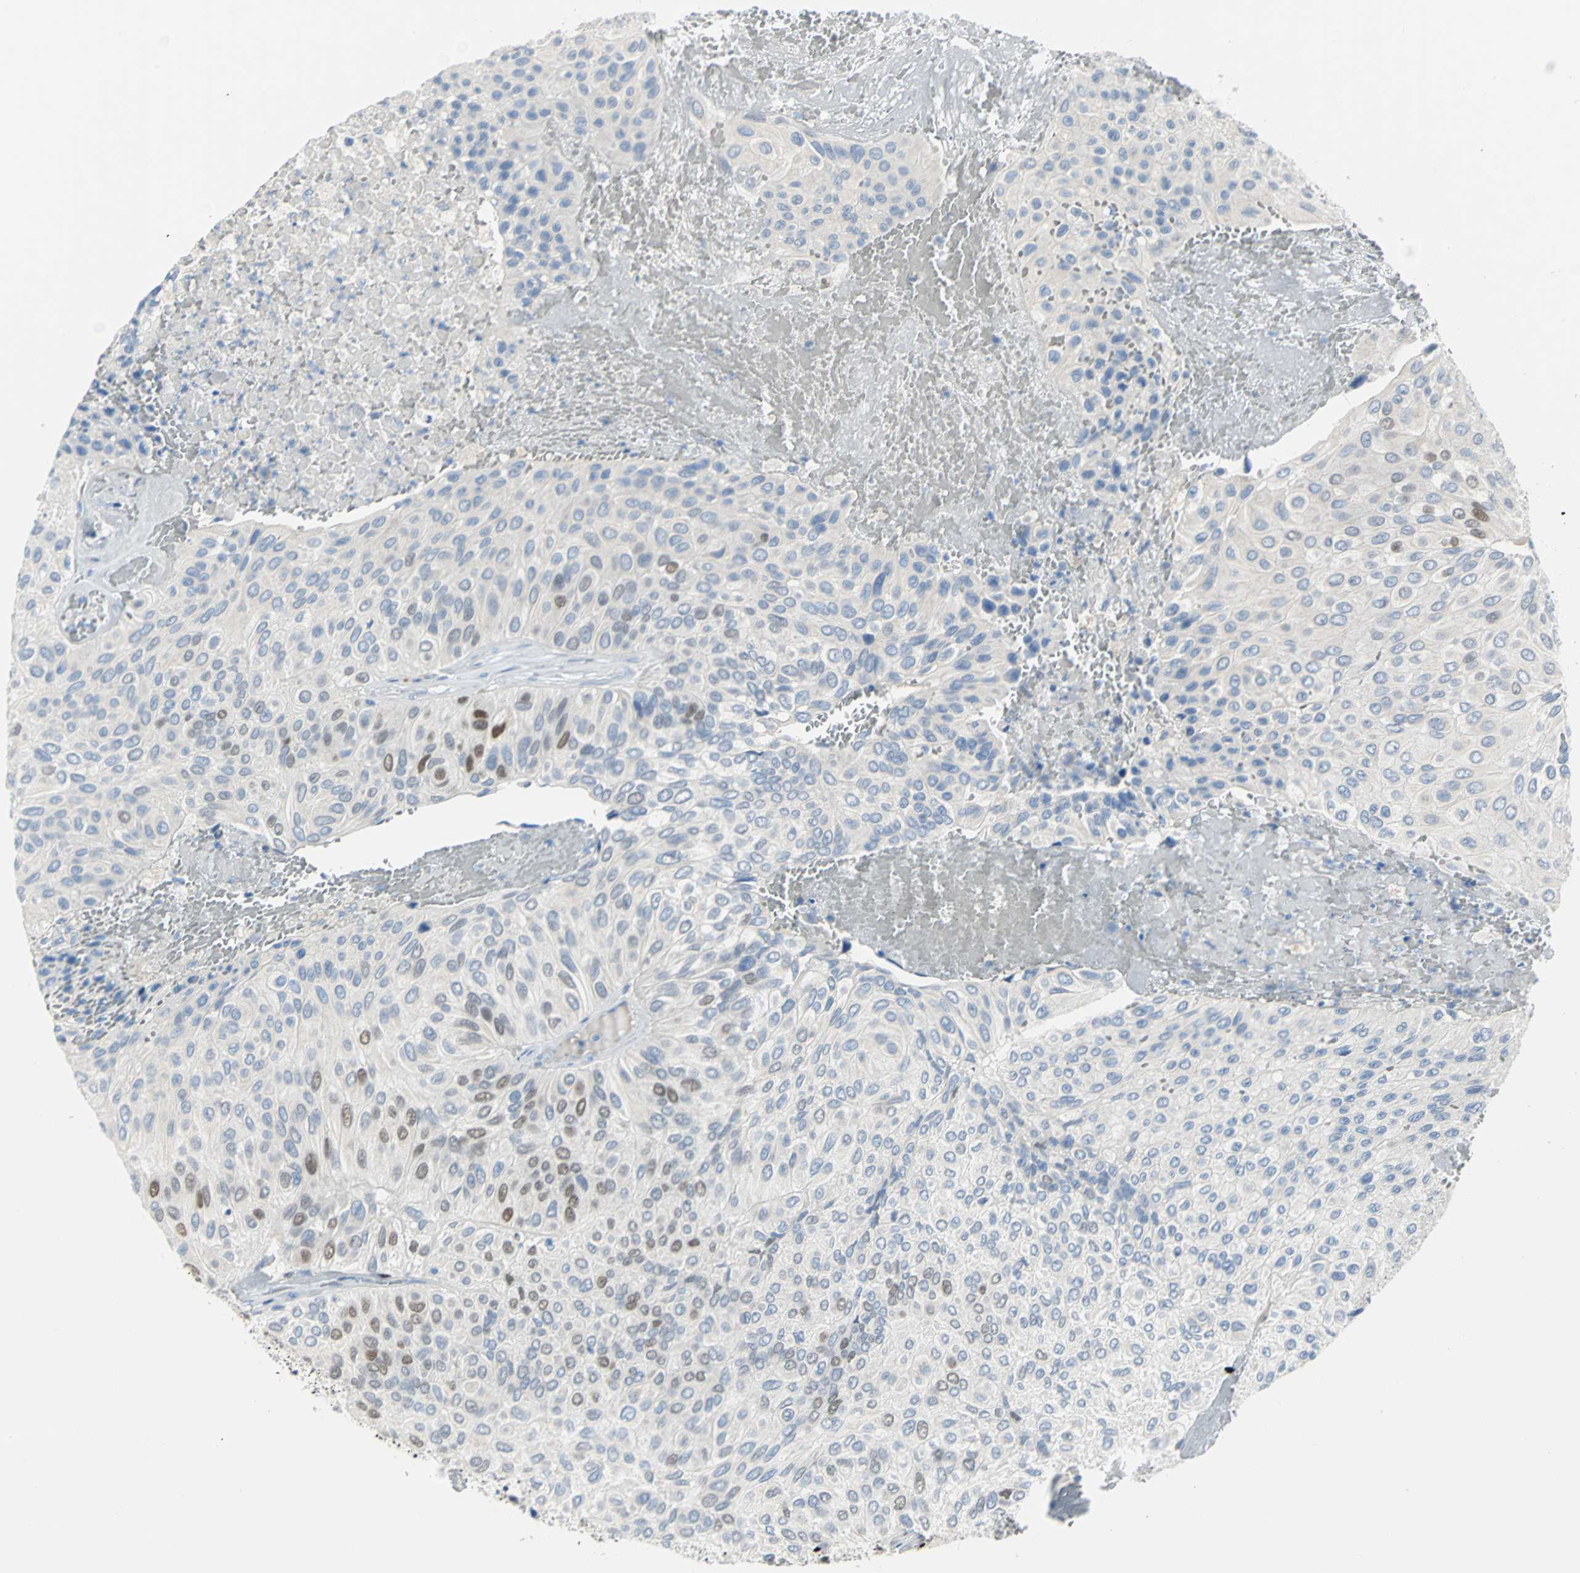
{"staining": {"intensity": "strong", "quantity": "<25%", "location": "nuclear"}, "tissue": "urothelial cancer", "cell_type": "Tumor cells", "image_type": "cancer", "snomed": [{"axis": "morphology", "description": "Urothelial carcinoma, High grade"}, {"axis": "topography", "description": "Urinary bladder"}], "caption": "Immunohistochemical staining of high-grade urothelial carcinoma displays medium levels of strong nuclear staining in about <25% of tumor cells. Nuclei are stained in blue.", "gene": "MCM4", "patient": {"sex": "male", "age": 66}}